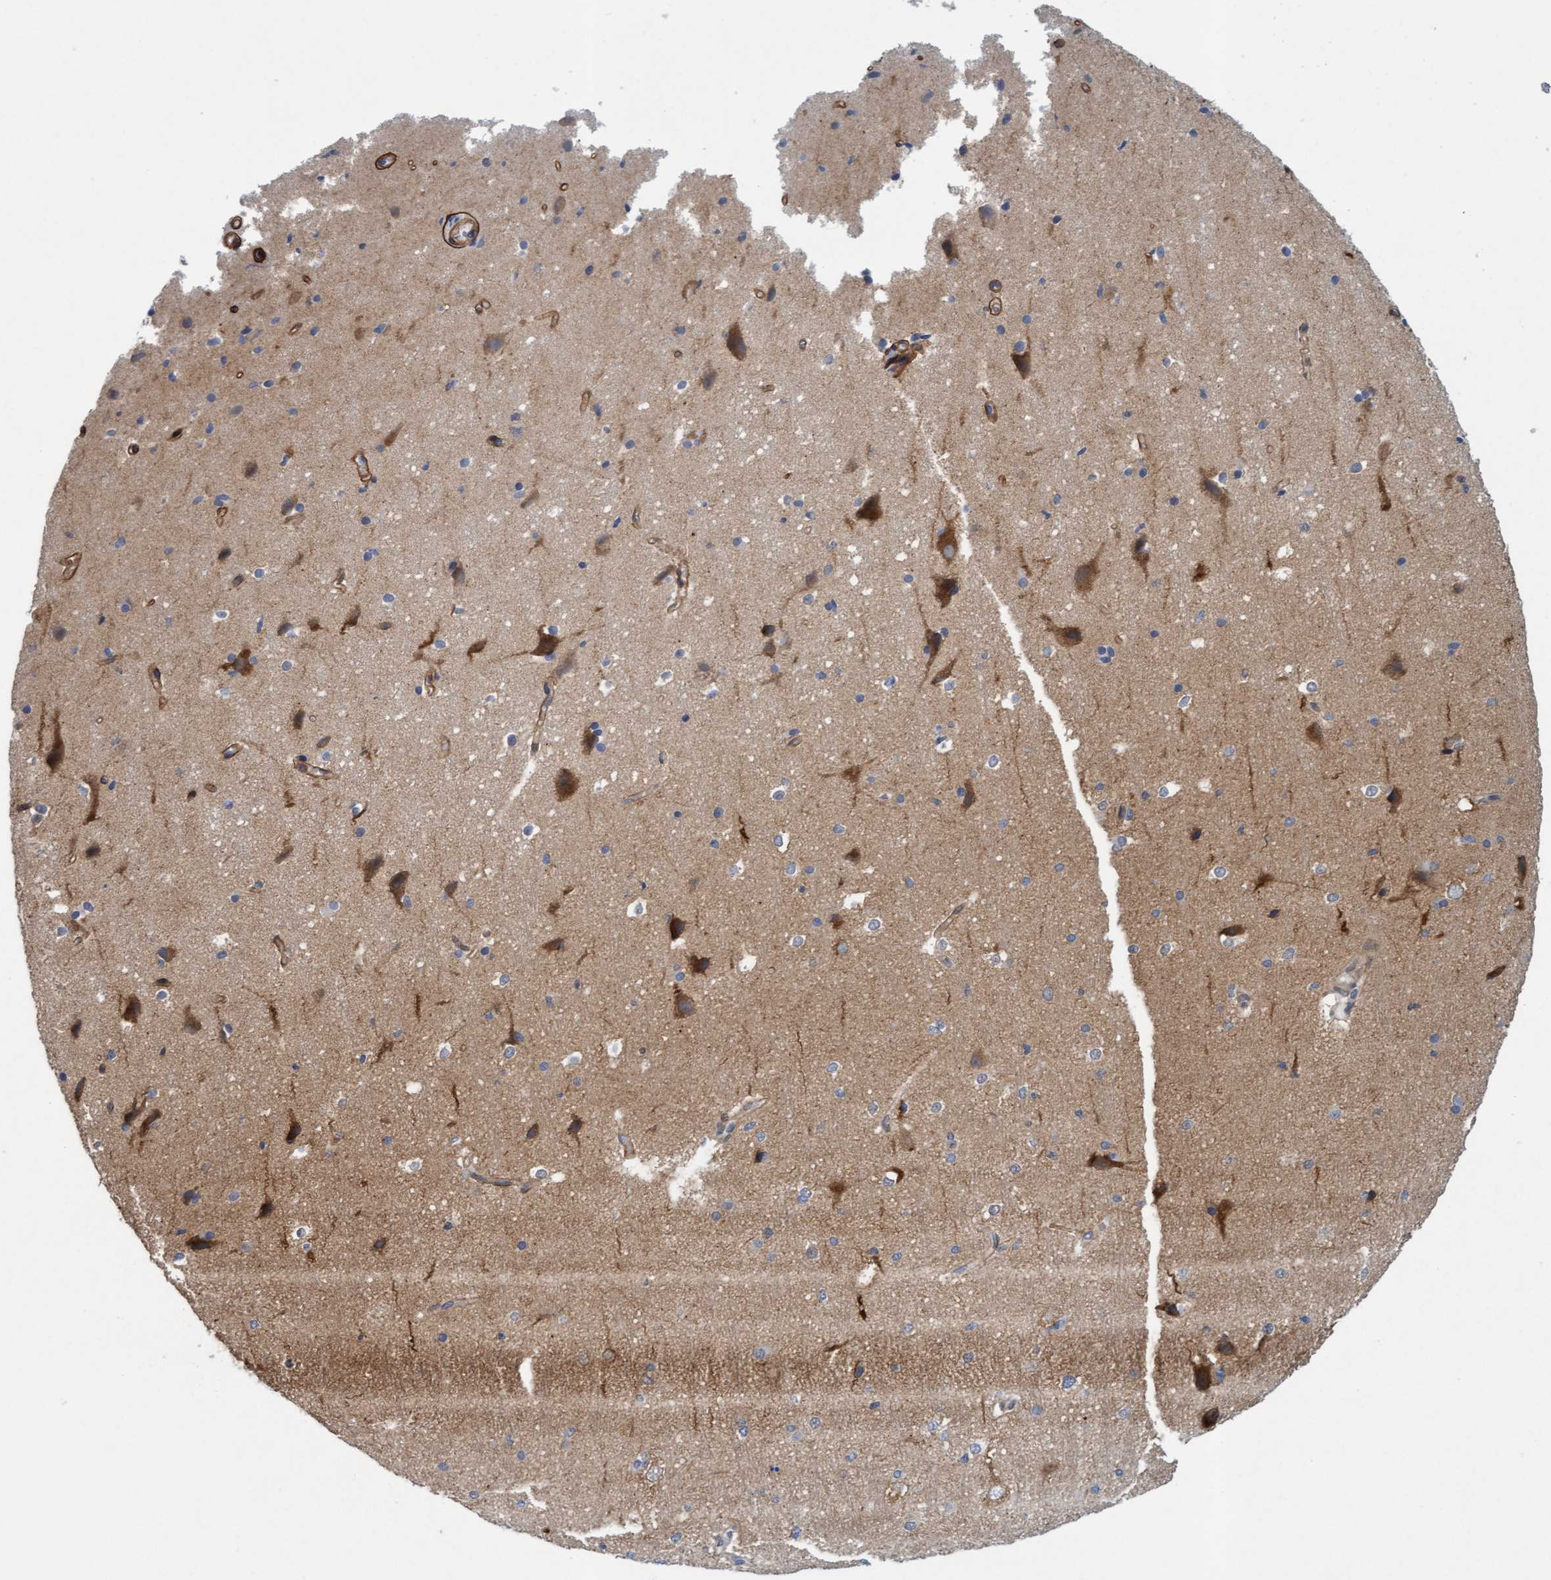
{"staining": {"intensity": "moderate", "quantity": ">75%", "location": "cytoplasmic/membranous"}, "tissue": "cerebral cortex", "cell_type": "Endothelial cells", "image_type": "normal", "snomed": [{"axis": "morphology", "description": "Normal tissue, NOS"}, {"axis": "morphology", "description": "Developmental malformation"}, {"axis": "topography", "description": "Cerebral cortex"}], "caption": "A brown stain shows moderate cytoplasmic/membranous positivity of a protein in endothelial cells of normal cerebral cortex. (DAB (3,3'-diaminobenzidine) = brown stain, brightfield microscopy at high magnification).", "gene": "TSTD2", "patient": {"sex": "female", "age": 30}}